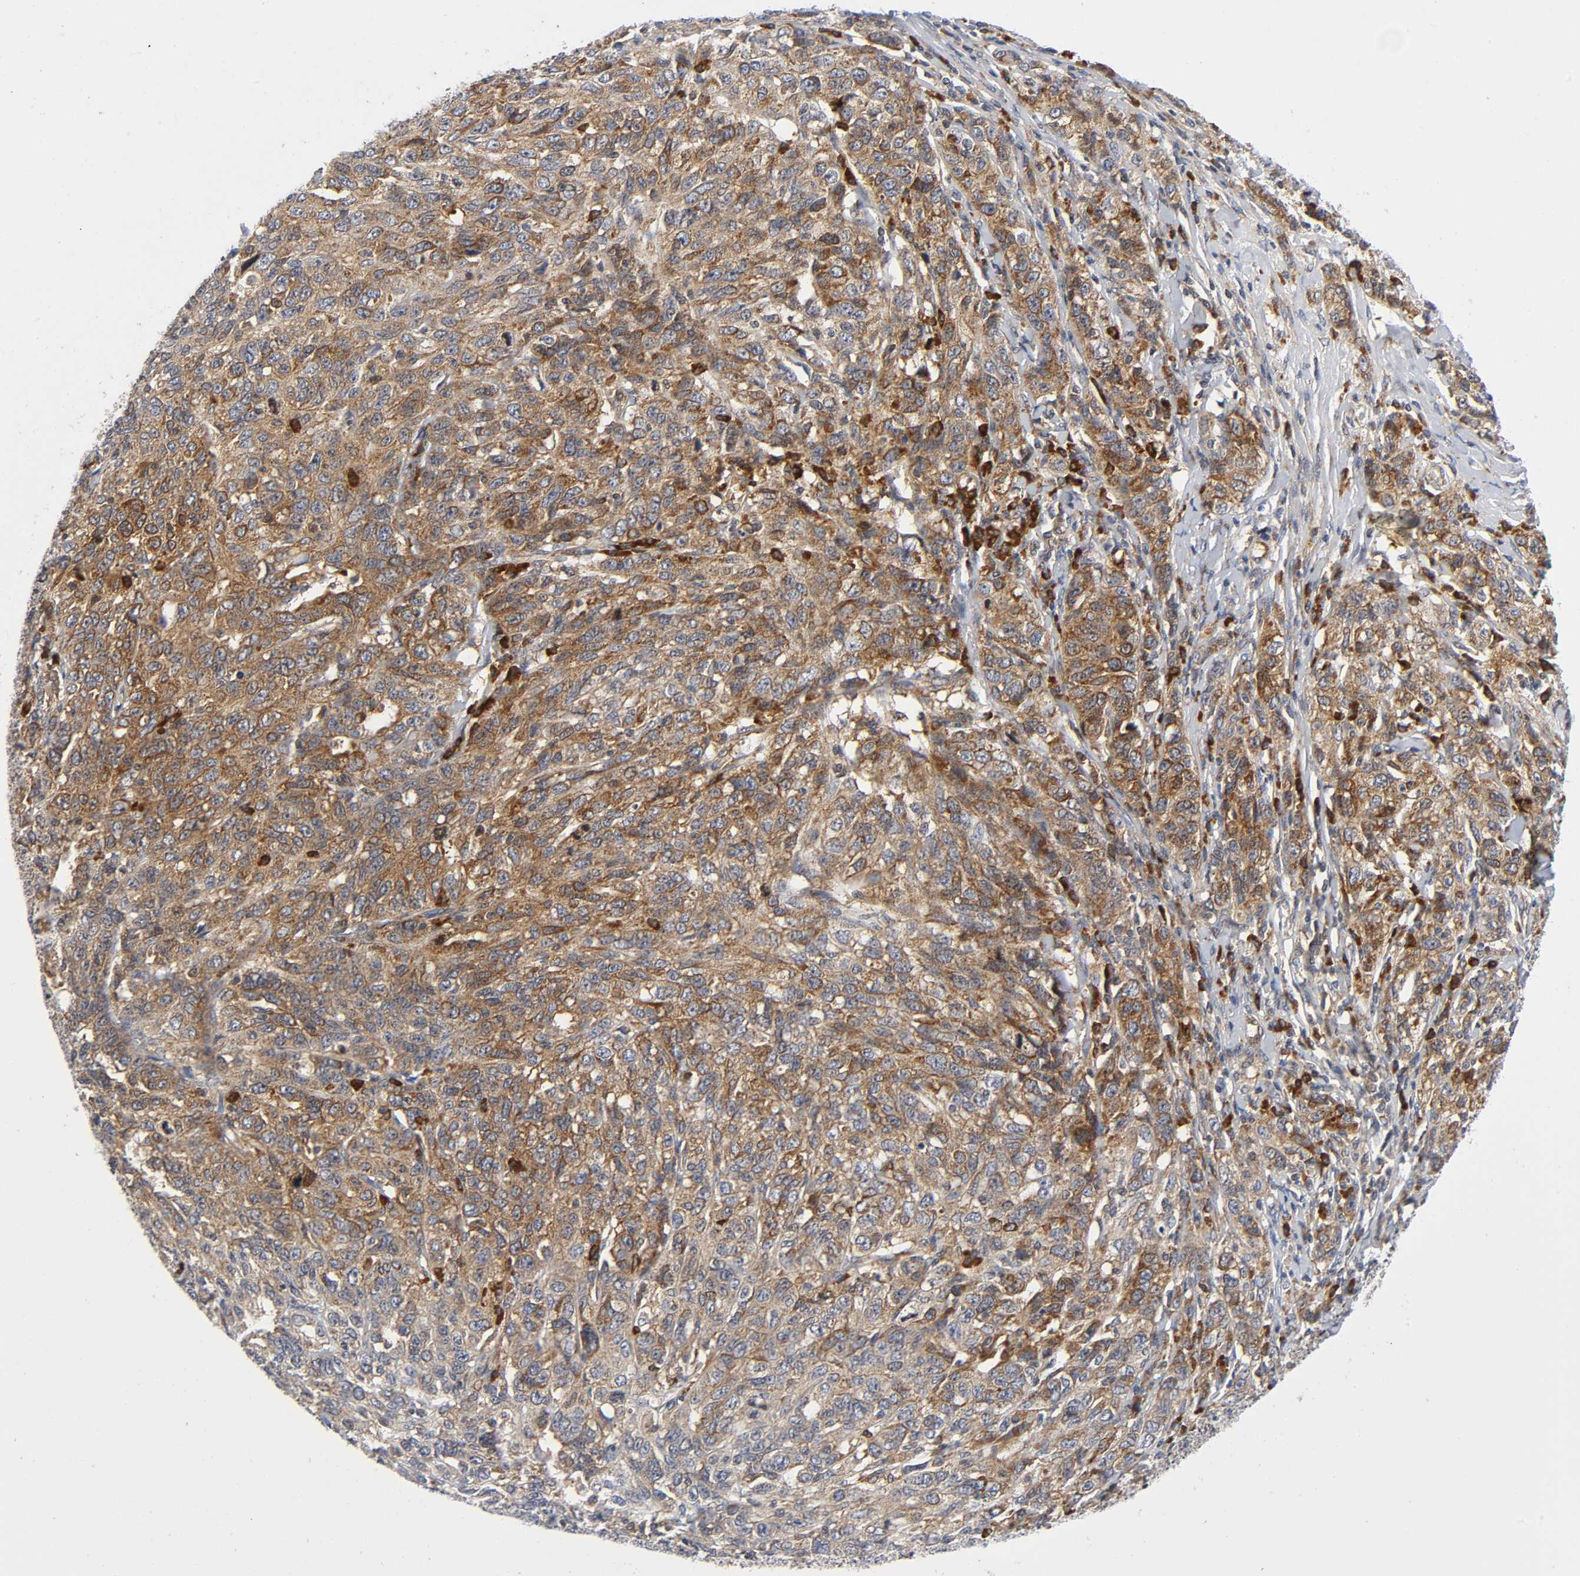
{"staining": {"intensity": "moderate", "quantity": ">75%", "location": "cytoplasmic/membranous"}, "tissue": "ovarian cancer", "cell_type": "Tumor cells", "image_type": "cancer", "snomed": [{"axis": "morphology", "description": "Cystadenocarcinoma, serous, NOS"}, {"axis": "topography", "description": "Ovary"}], "caption": "Immunohistochemistry image of neoplastic tissue: human serous cystadenocarcinoma (ovarian) stained using IHC shows medium levels of moderate protein expression localized specifically in the cytoplasmic/membranous of tumor cells, appearing as a cytoplasmic/membranous brown color.", "gene": "EIF5", "patient": {"sex": "female", "age": 71}}